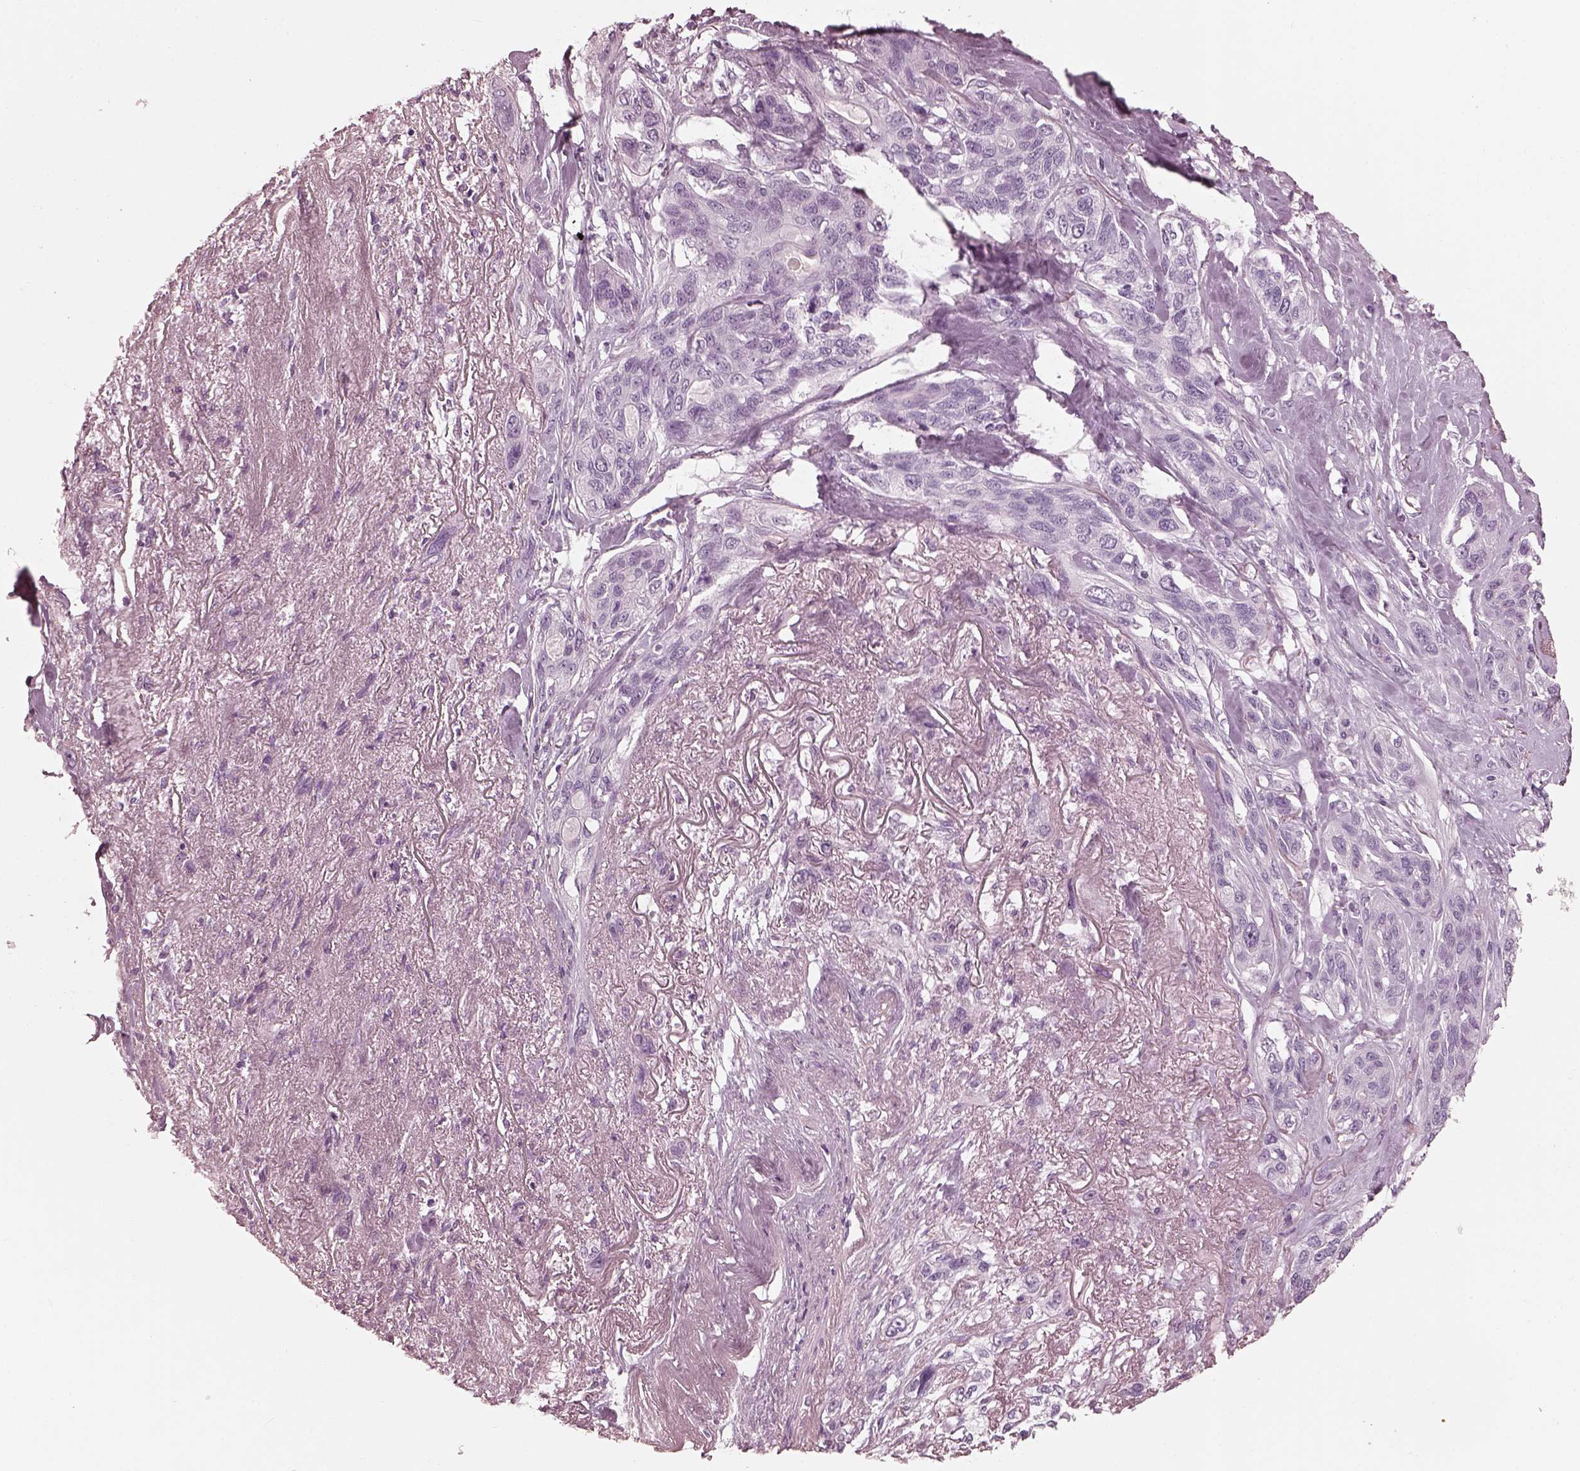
{"staining": {"intensity": "negative", "quantity": "none", "location": "none"}, "tissue": "lung cancer", "cell_type": "Tumor cells", "image_type": "cancer", "snomed": [{"axis": "morphology", "description": "Squamous cell carcinoma, NOS"}, {"axis": "topography", "description": "Lung"}], "caption": "IHC photomicrograph of human lung squamous cell carcinoma stained for a protein (brown), which reveals no positivity in tumor cells.", "gene": "FABP9", "patient": {"sex": "female", "age": 70}}